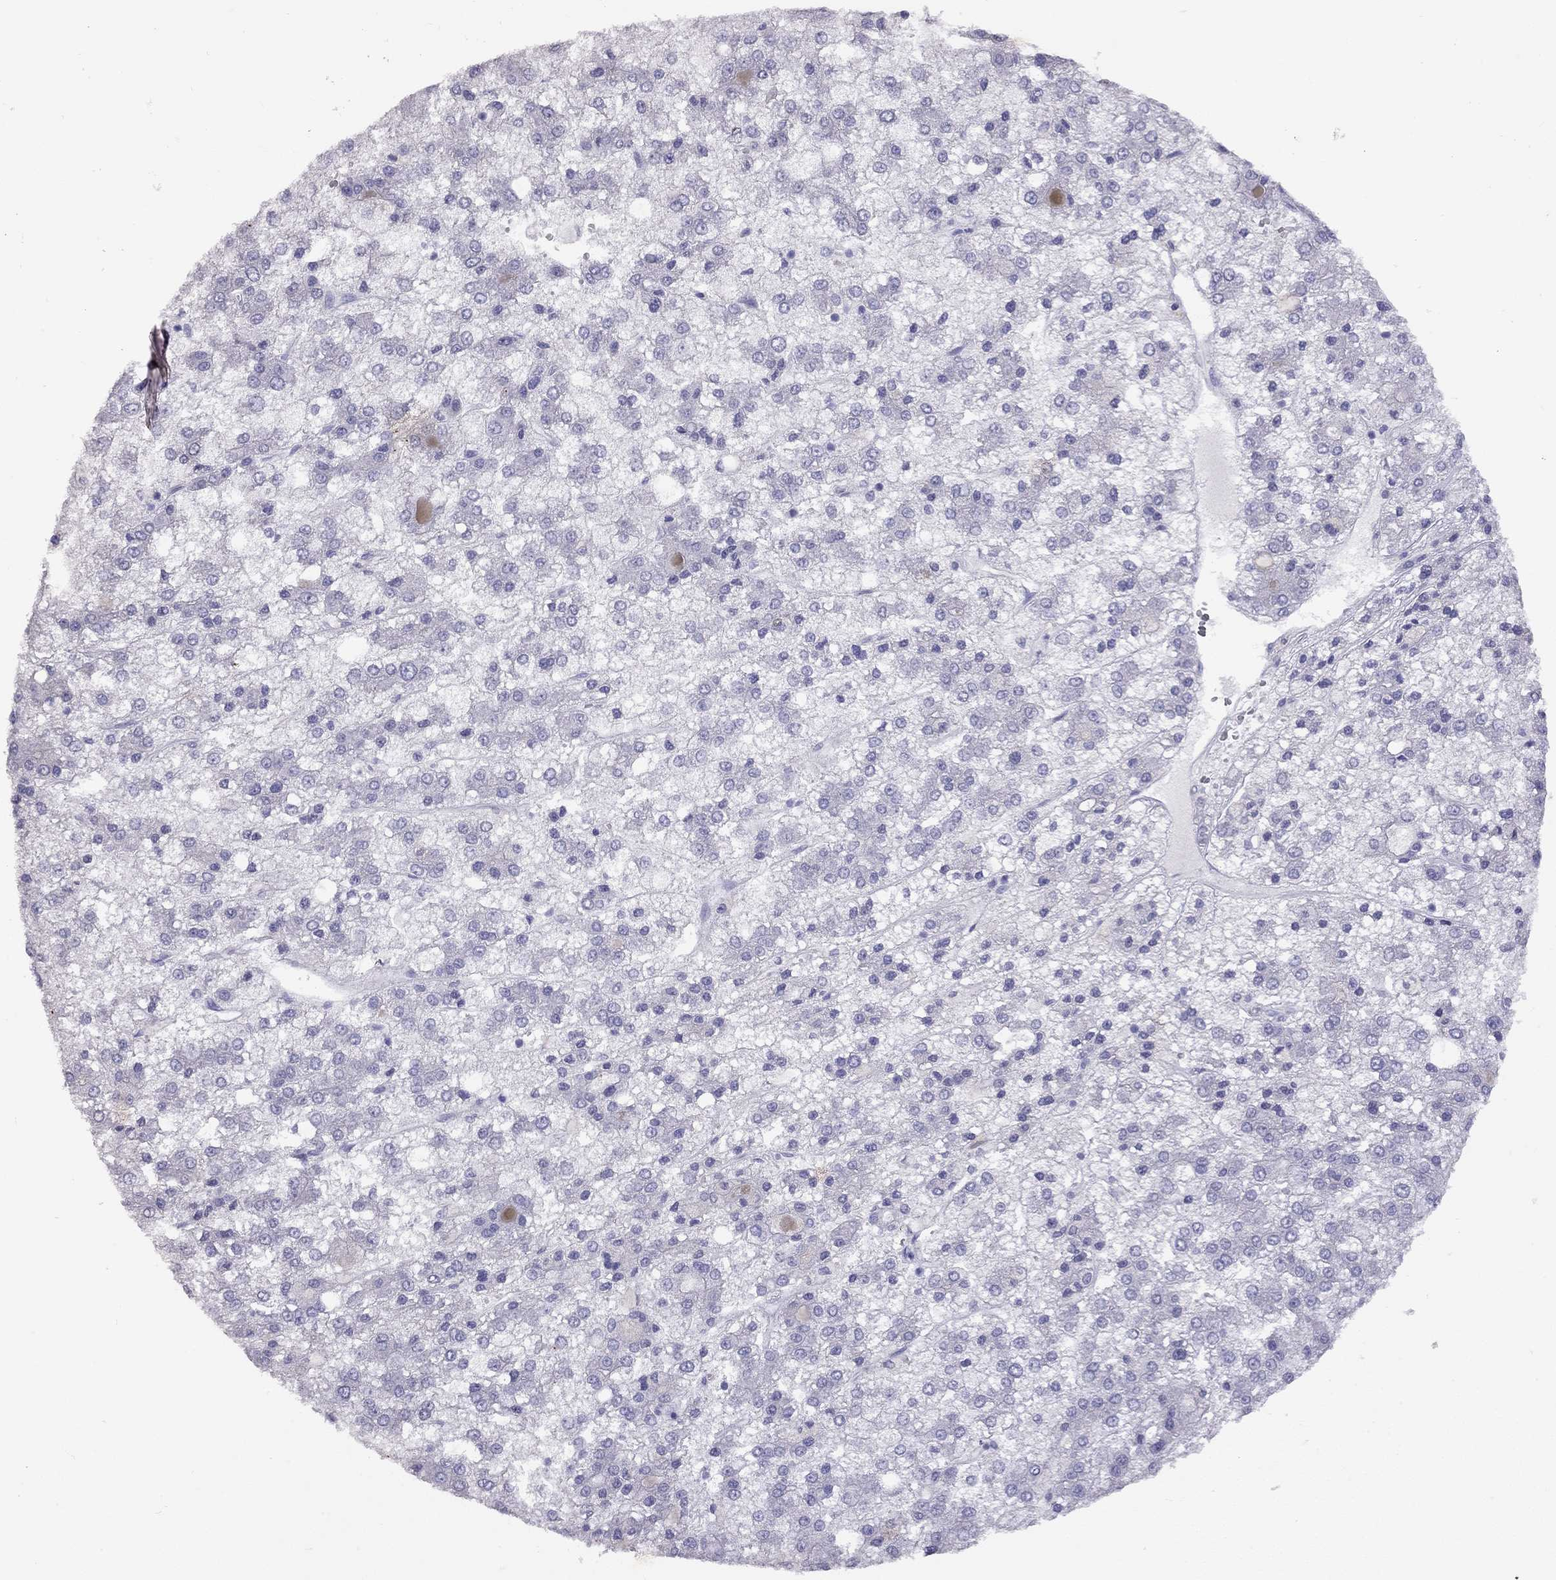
{"staining": {"intensity": "negative", "quantity": "none", "location": "none"}, "tissue": "liver cancer", "cell_type": "Tumor cells", "image_type": "cancer", "snomed": [{"axis": "morphology", "description": "Carcinoma, Hepatocellular, NOS"}, {"axis": "topography", "description": "Liver"}], "caption": "Tumor cells are negative for brown protein staining in hepatocellular carcinoma (liver). Brightfield microscopy of IHC stained with DAB (3,3'-diaminobenzidine) (brown) and hematoxylin (blue), captured at high magnification.", "gene": "CPNE4", "patient": {"sex": "male", "age": 73}}